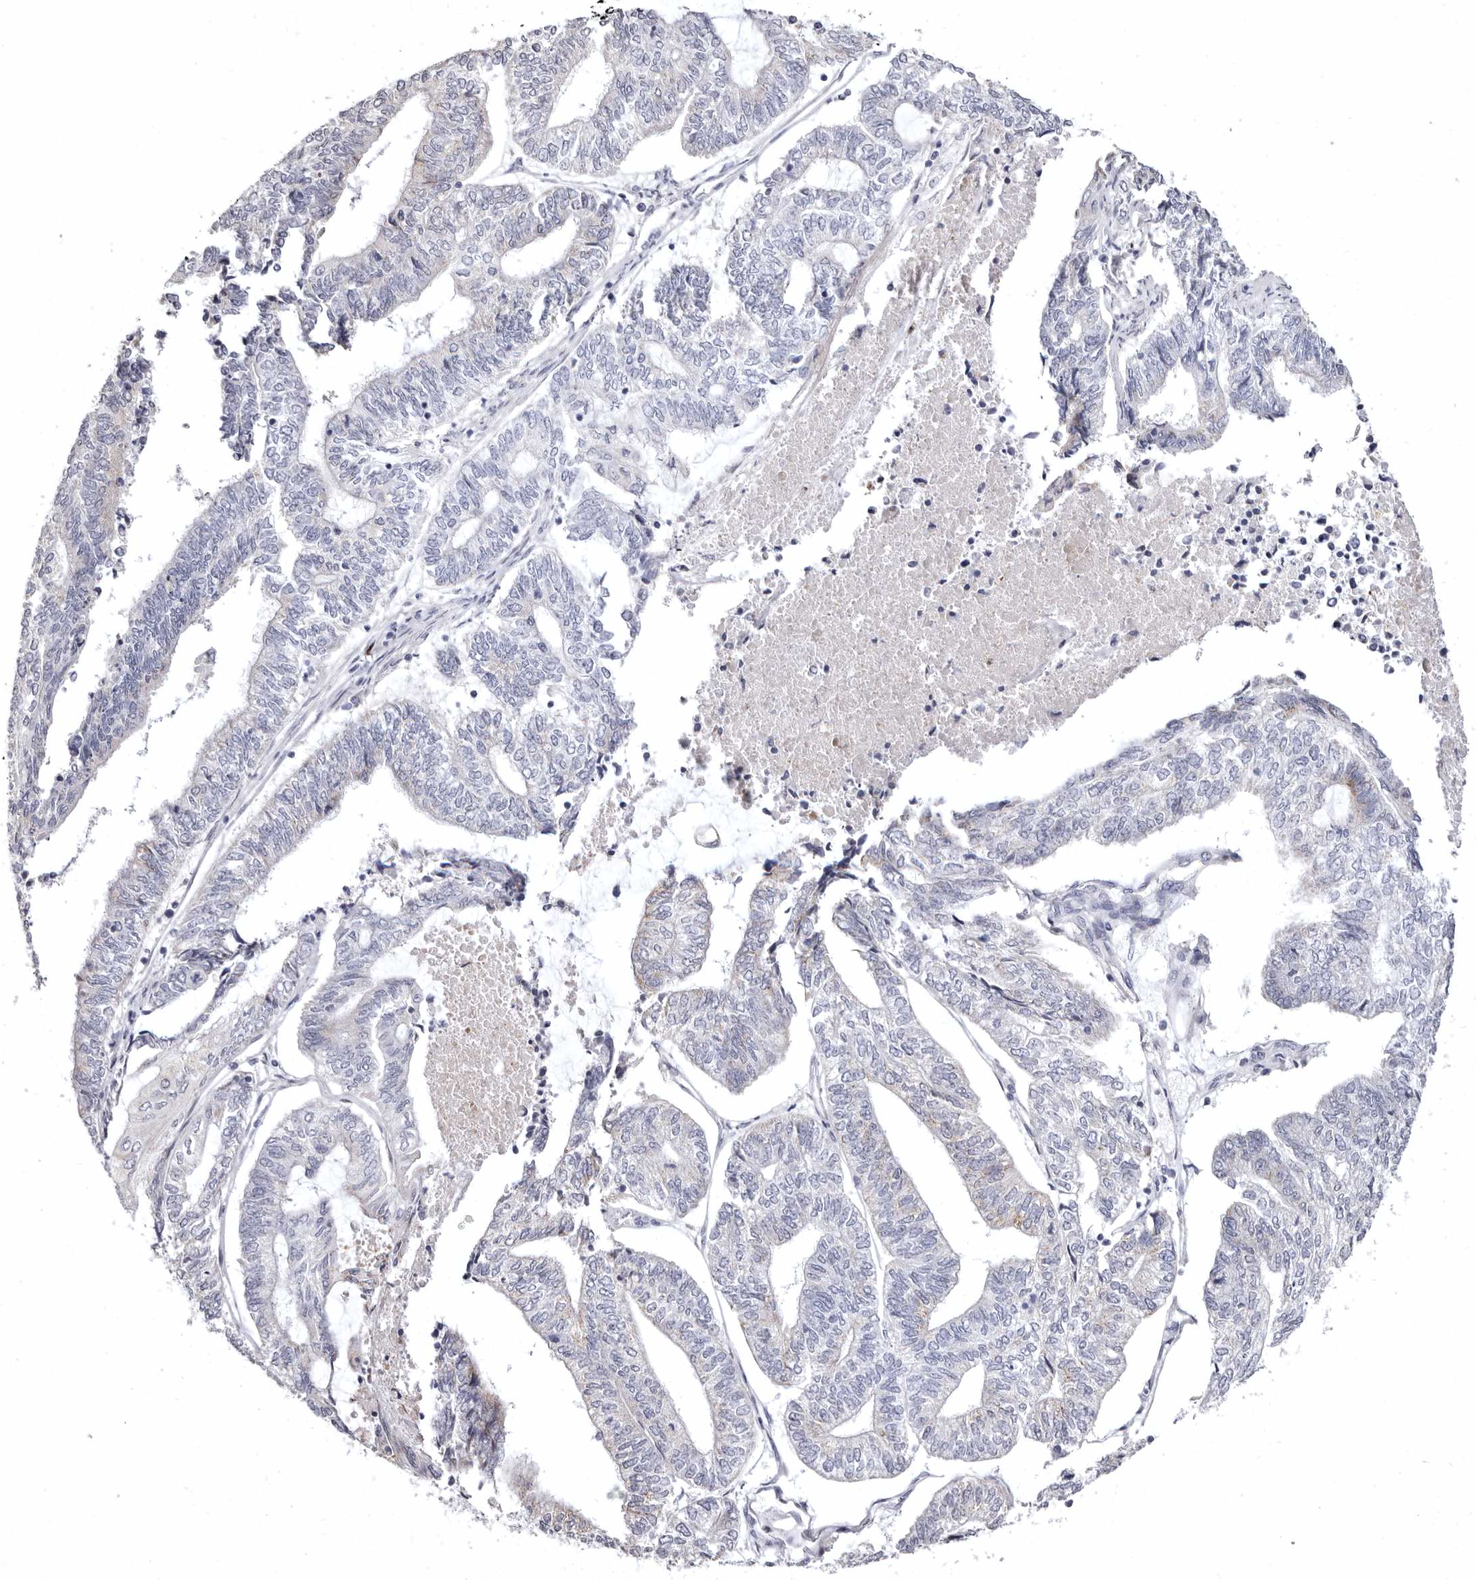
{"staining": {"intensity": "negative", "quantity": "none", "location": "none"}, "tissue": "endometrial cancer", "cell_type": "Tumor cells", "image_type": "cancer", "snomed": [{"axis": "morphology", "description": "Adenocarcinoma, NOS"}, {"axis": "topography", "description": "Uterus"}, {"axis": "topography", "description": "Endometrium"}], "caption": "There is no significant staining in tumor cells of adenocarcinoma (endometrial). (Brightfield microscopy of DAB immunohistochemistry at high magnification).", "gene": "AIDA", "patient": {"sex": "female", "age": 70}}